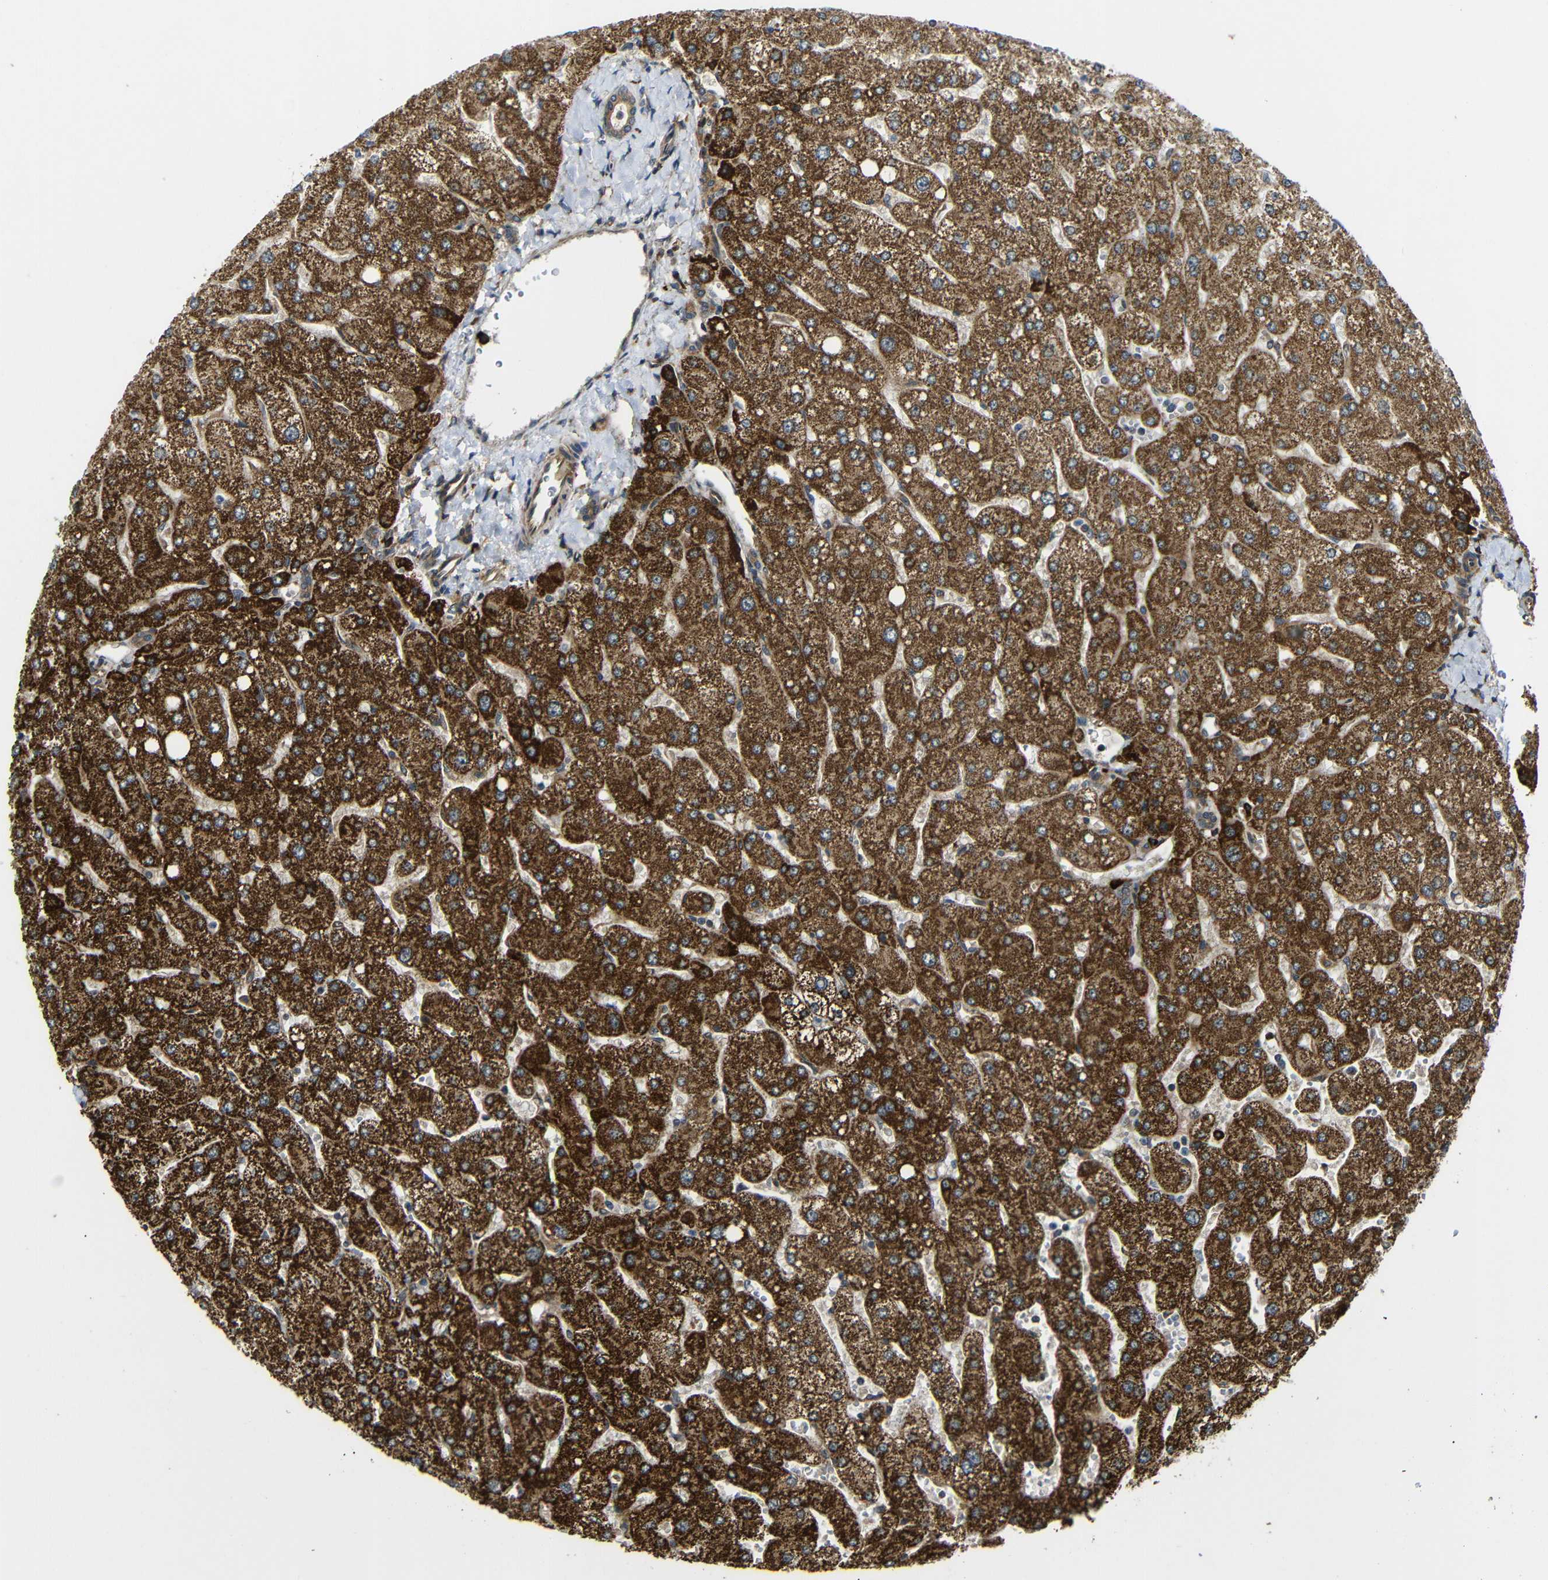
{"staining": {"intensity": "moderate", "quantity": ">75%", "location": "cytoplasmic/membranous"}, "tissue": "liver", "cell_type": "Cholangiocytes", "image_type": "normal", "snomed": [{"axis": "morphology", "description": "Normal tissue, NOS"}, {"axis": "topography", "description": "Liver"}], "caption": "The image exhibits staining of unremarkable liver, revealing moderate cytoplasmic/membranous protein positivity (brown color) within cholangiocytes.", "gene": "KANK4", "patient": {"sex": "male", "age": 55}}